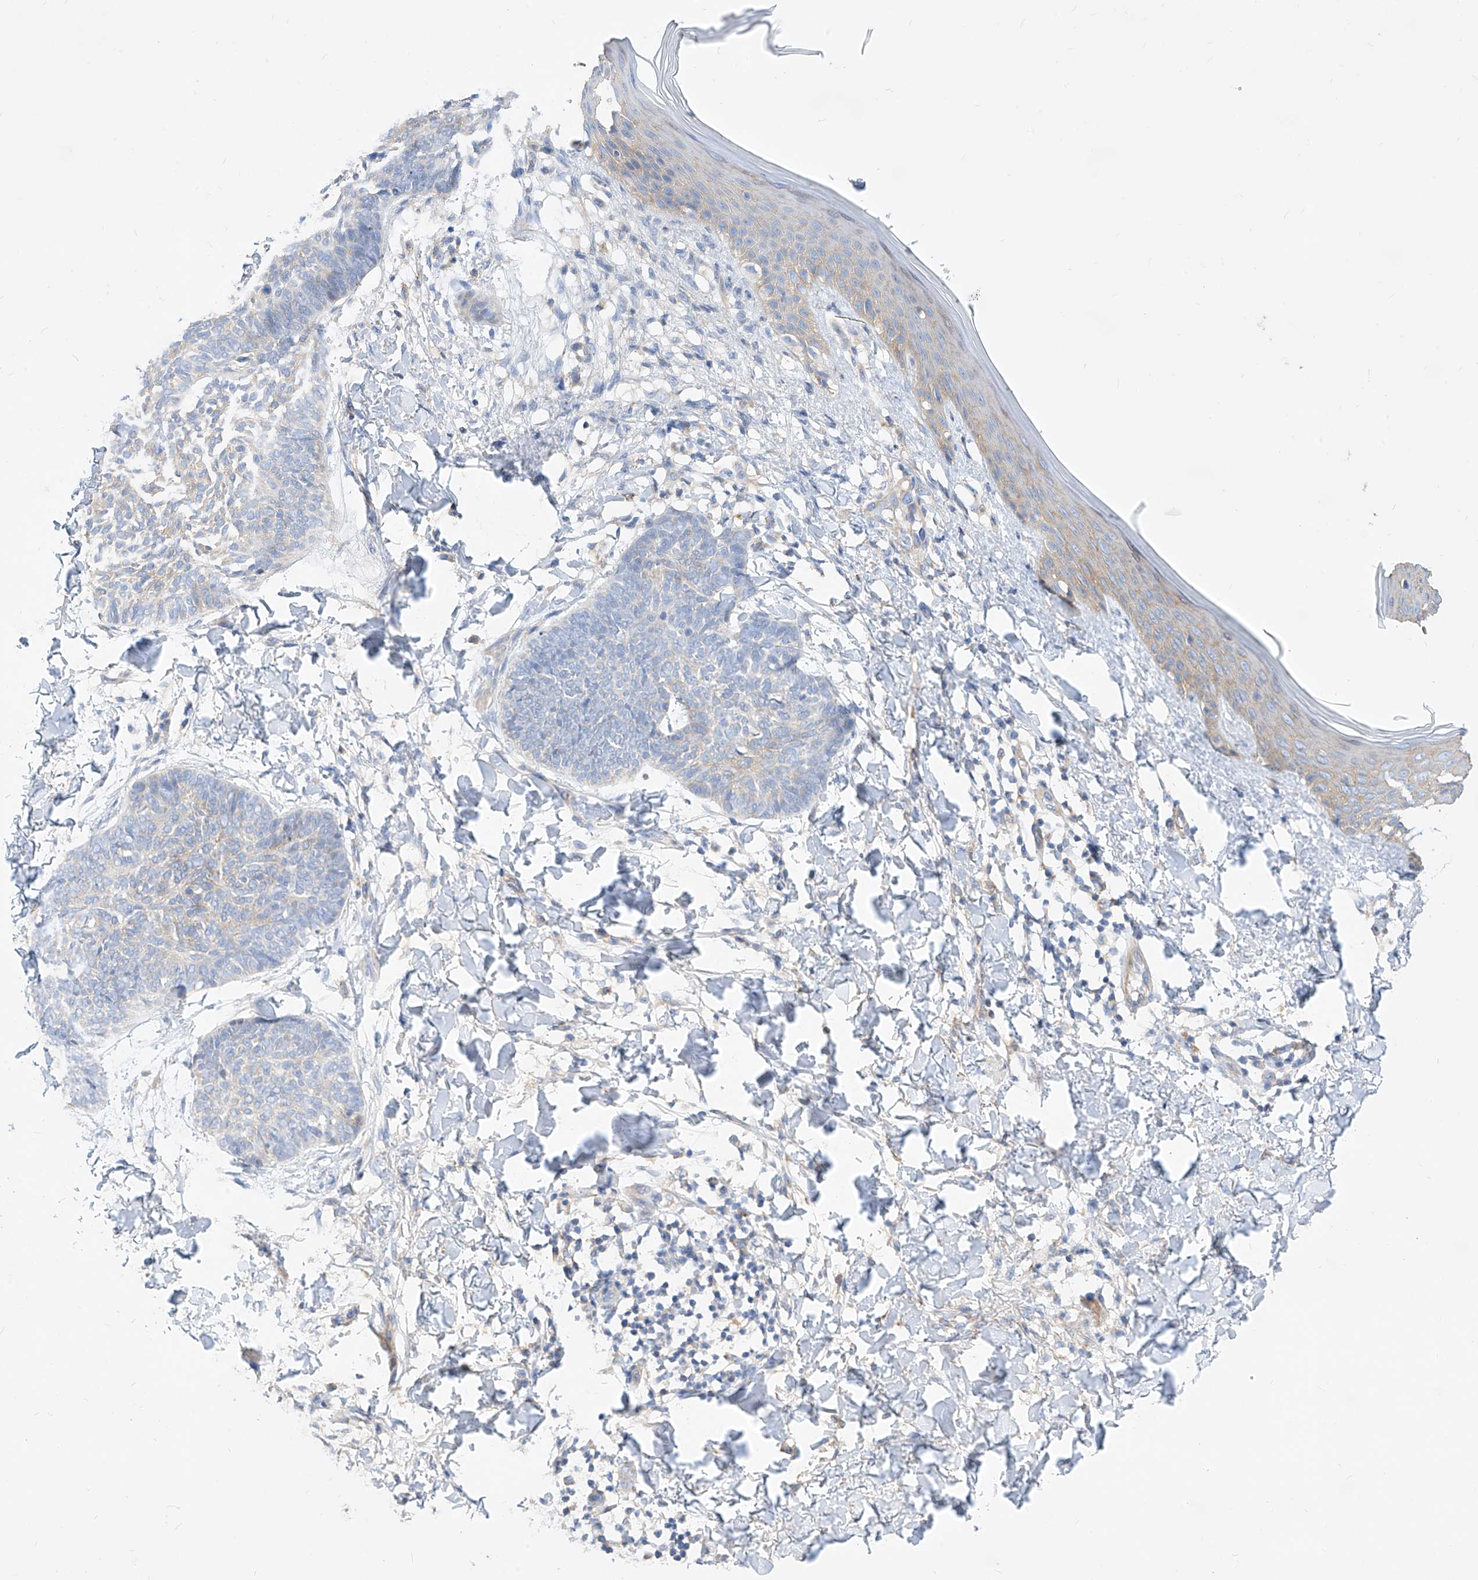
{"staining": {"intensity": "weak", "quantity": "25%-75%", "location": "cytoplasmic/membranous"}, "tissue": "skin cancer", "cell_type": "Tumor cells", "image_type": "cancer", "snomed": [{"axis": "morphology", "description": "Normal tissue, NOS"}, {"axis": "morphology", "description": "Basal cell carcinoma"}, {"axis": "topography", "description": "Skin"}], "caption": "An image of skin basal cell carcinoma stained for a protein shows weak cytoplasmic/membranous brown staining in tumor cells.", "gene": "SCGB2A1", "patient": {"sex": "male", "age": 50}}